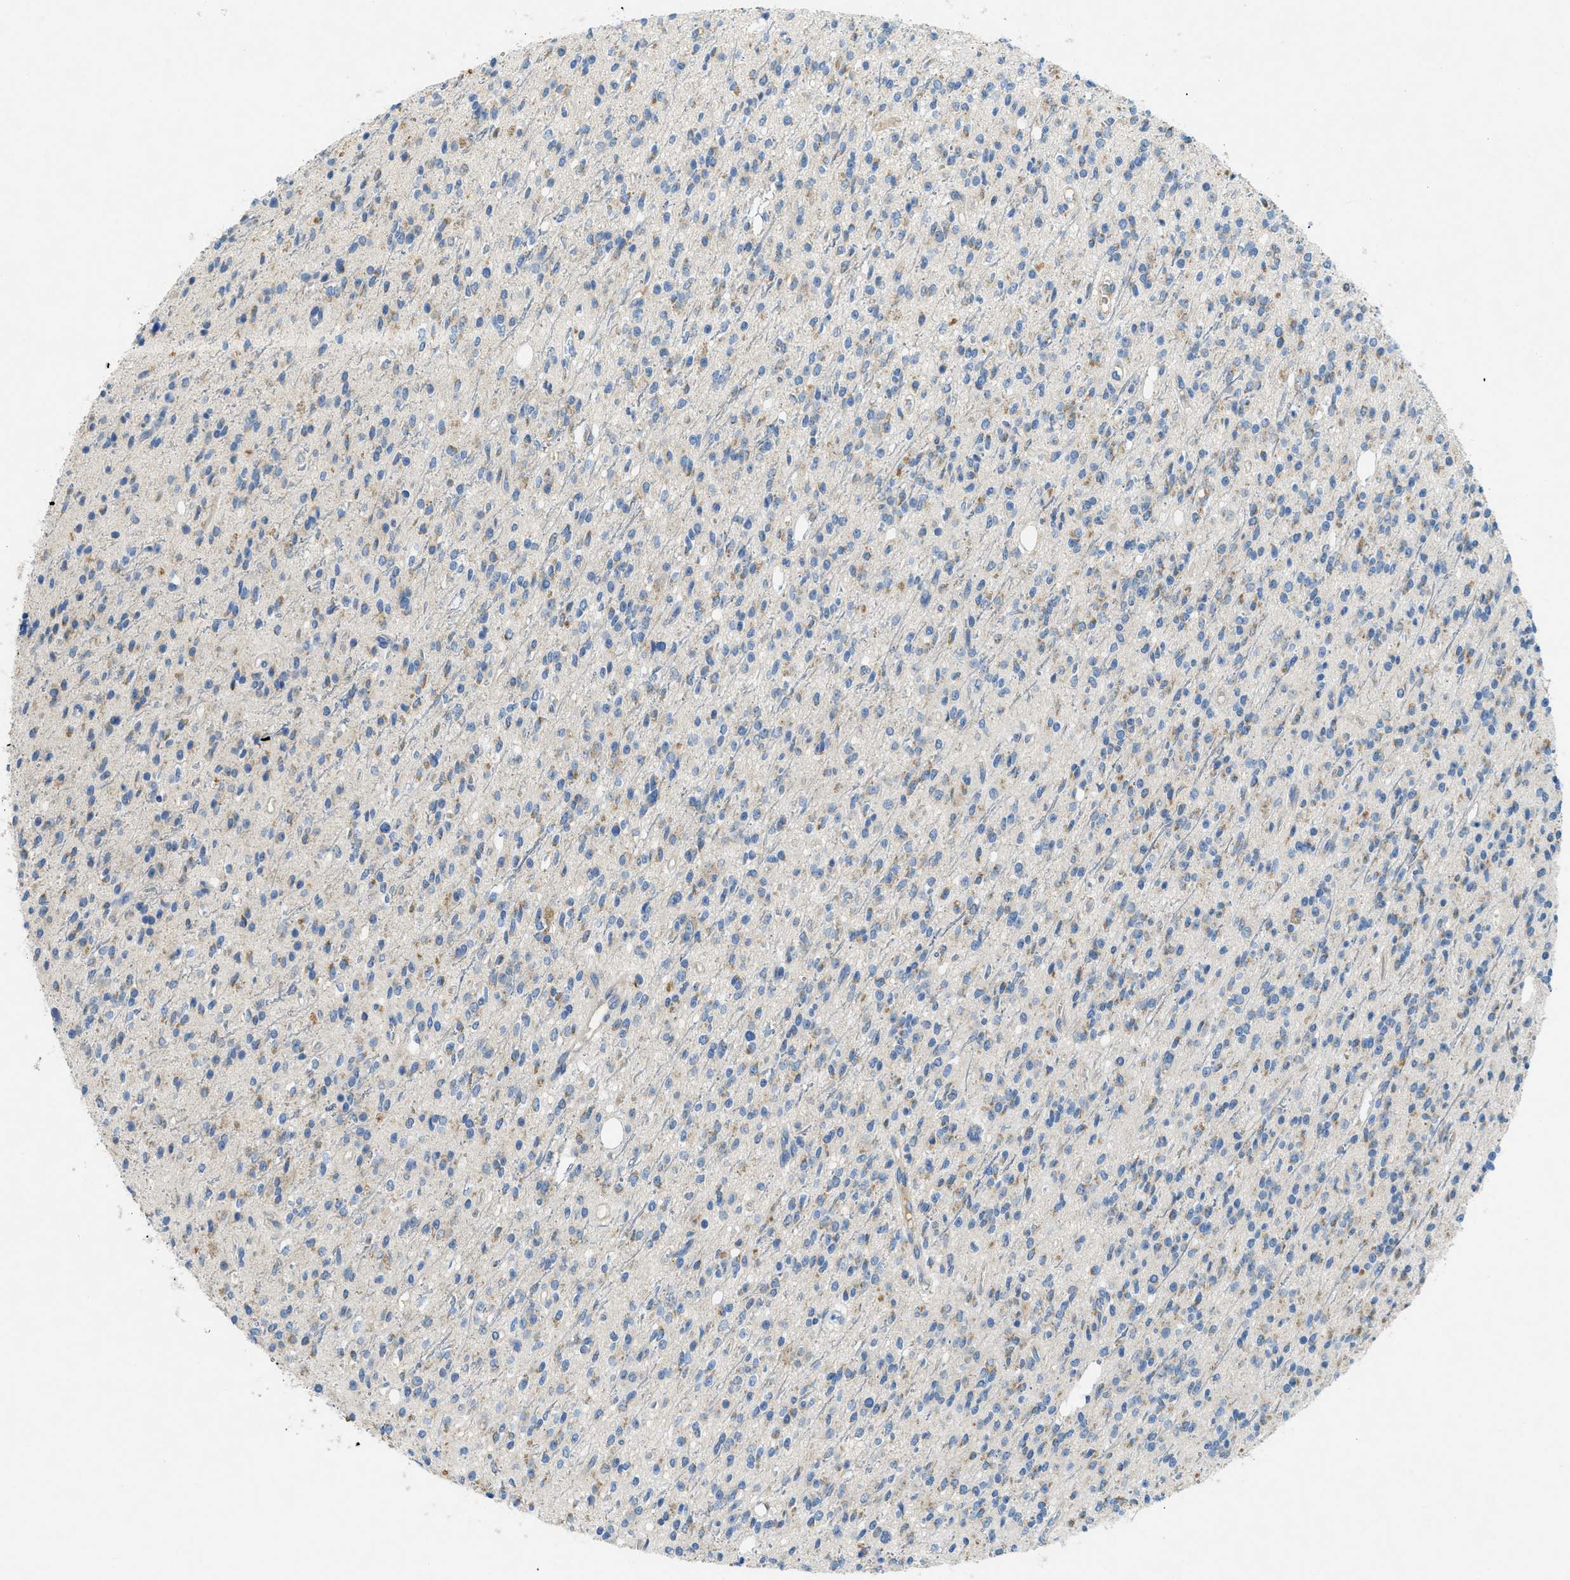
{"staining": {"intensity": "weak", "quantity": "<25%", "location": "cytoplasmic/membranous"}, "tissue": "glioma", "cell_type": "Tumor cells", "image_type": "cancer", "snomed": [{"axis": "morphology", "description": "Glioma, malignant, High grade"}, {"axis": "topography", "description": "Brain"}], "caption": "Glioma was stained to show a protein in brown. There is no significant positivity in tumor cells. (DAB (3,3'-diaminobenzidine) immunohistochemistry (IHC), high magnification).", "gene": "CYGB", "patient": {"sex": "male", "age": 34}}